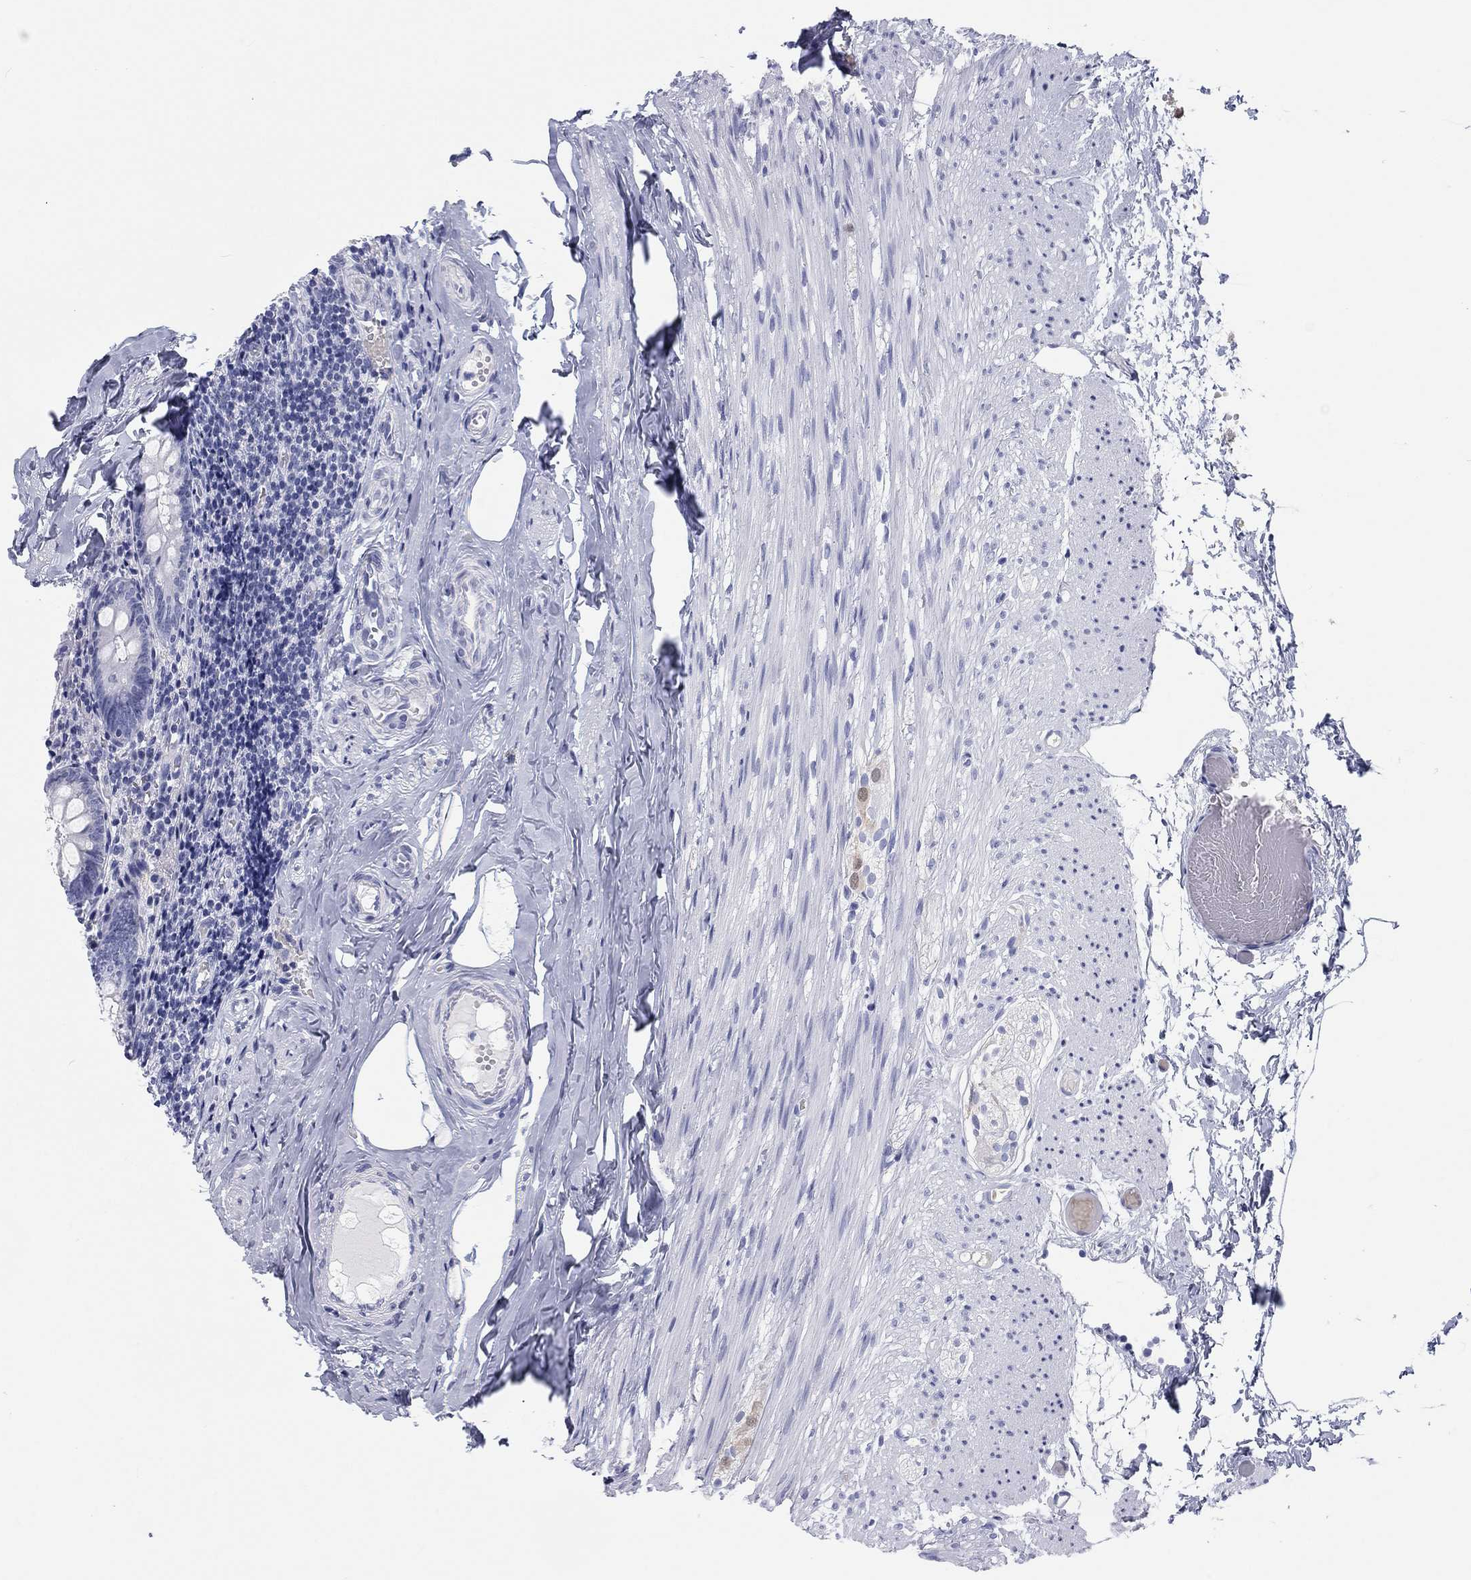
{"staining": {"intensity": "negative", "quantity": "none", "location": "none"}, "tissue": "appendix", "cell_type": "Glandular cells", "image_type": "normal", "snomed": [{"axis": "morphology", "description": "Normal tissue, NOS"}, {"axis": "topography", "description": "Appendix"}], "caption": "Immunohistochemical staining of unremarkable appendix reveals no significant positivity in glandular cells. Nuclei are stained in blue.", "gene": "CALB1", "patient": {"sex": "female", "age": 23}}